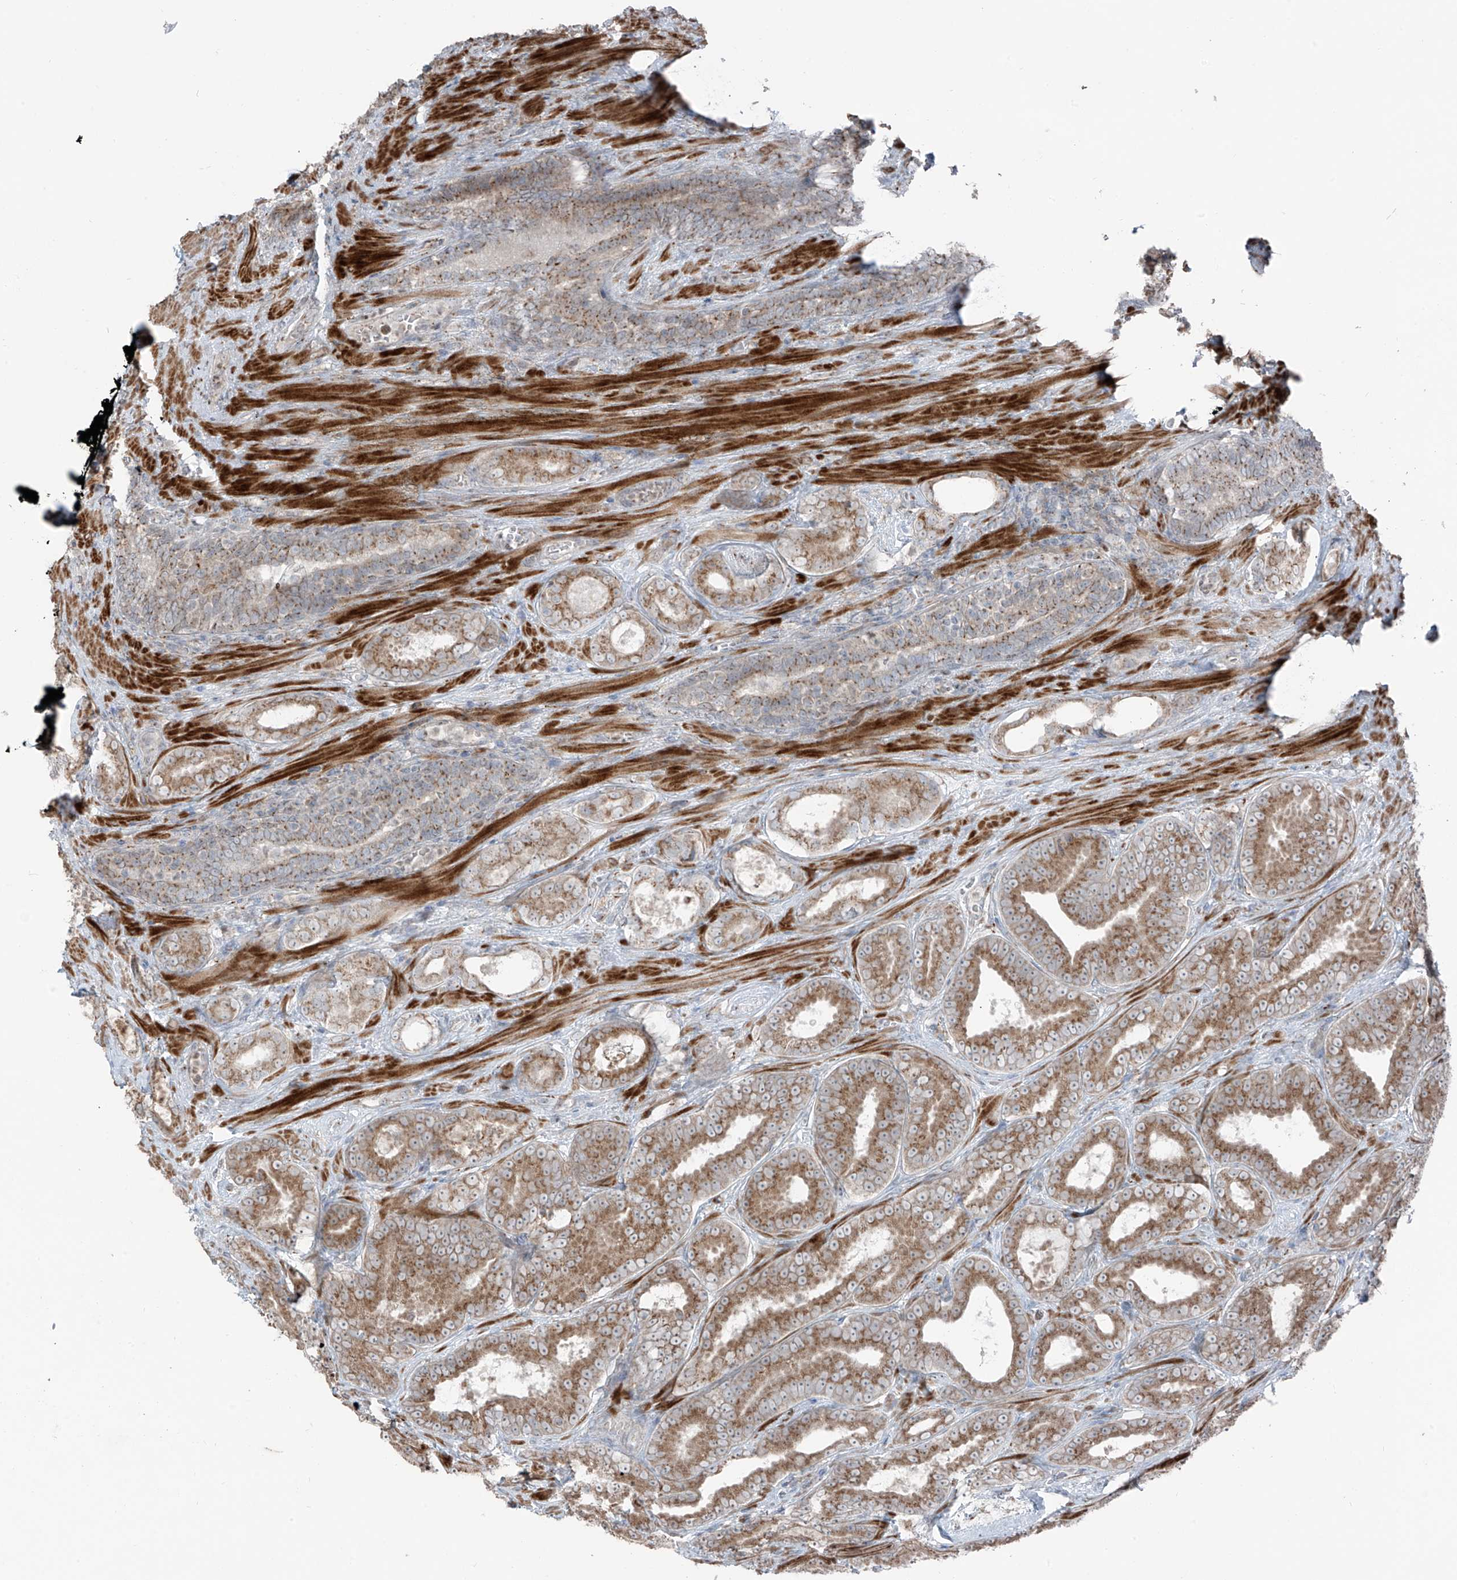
{"staining": {"intensity": "moderate", "quantity": ">75%", "location": "cytoplasmic/membranous"}, "tissue": "prostate cancer", "cell_type": "Tumor cells", "image_type": "cancer", "snomed": [{"axis": "morphology", "description": "Adenocarcinoma, High grade"}, {"axis": "topography", "description": "Prostate"}], "caption": "A medium amount of moderate cytoplasmic/membranous staining is appreciated in about >75% of tumor cells in prostate adenocarcinoma (high-grade) tissue.", "gene": "ERLEC1", "patient": {"sex": "male", "age": 66}}